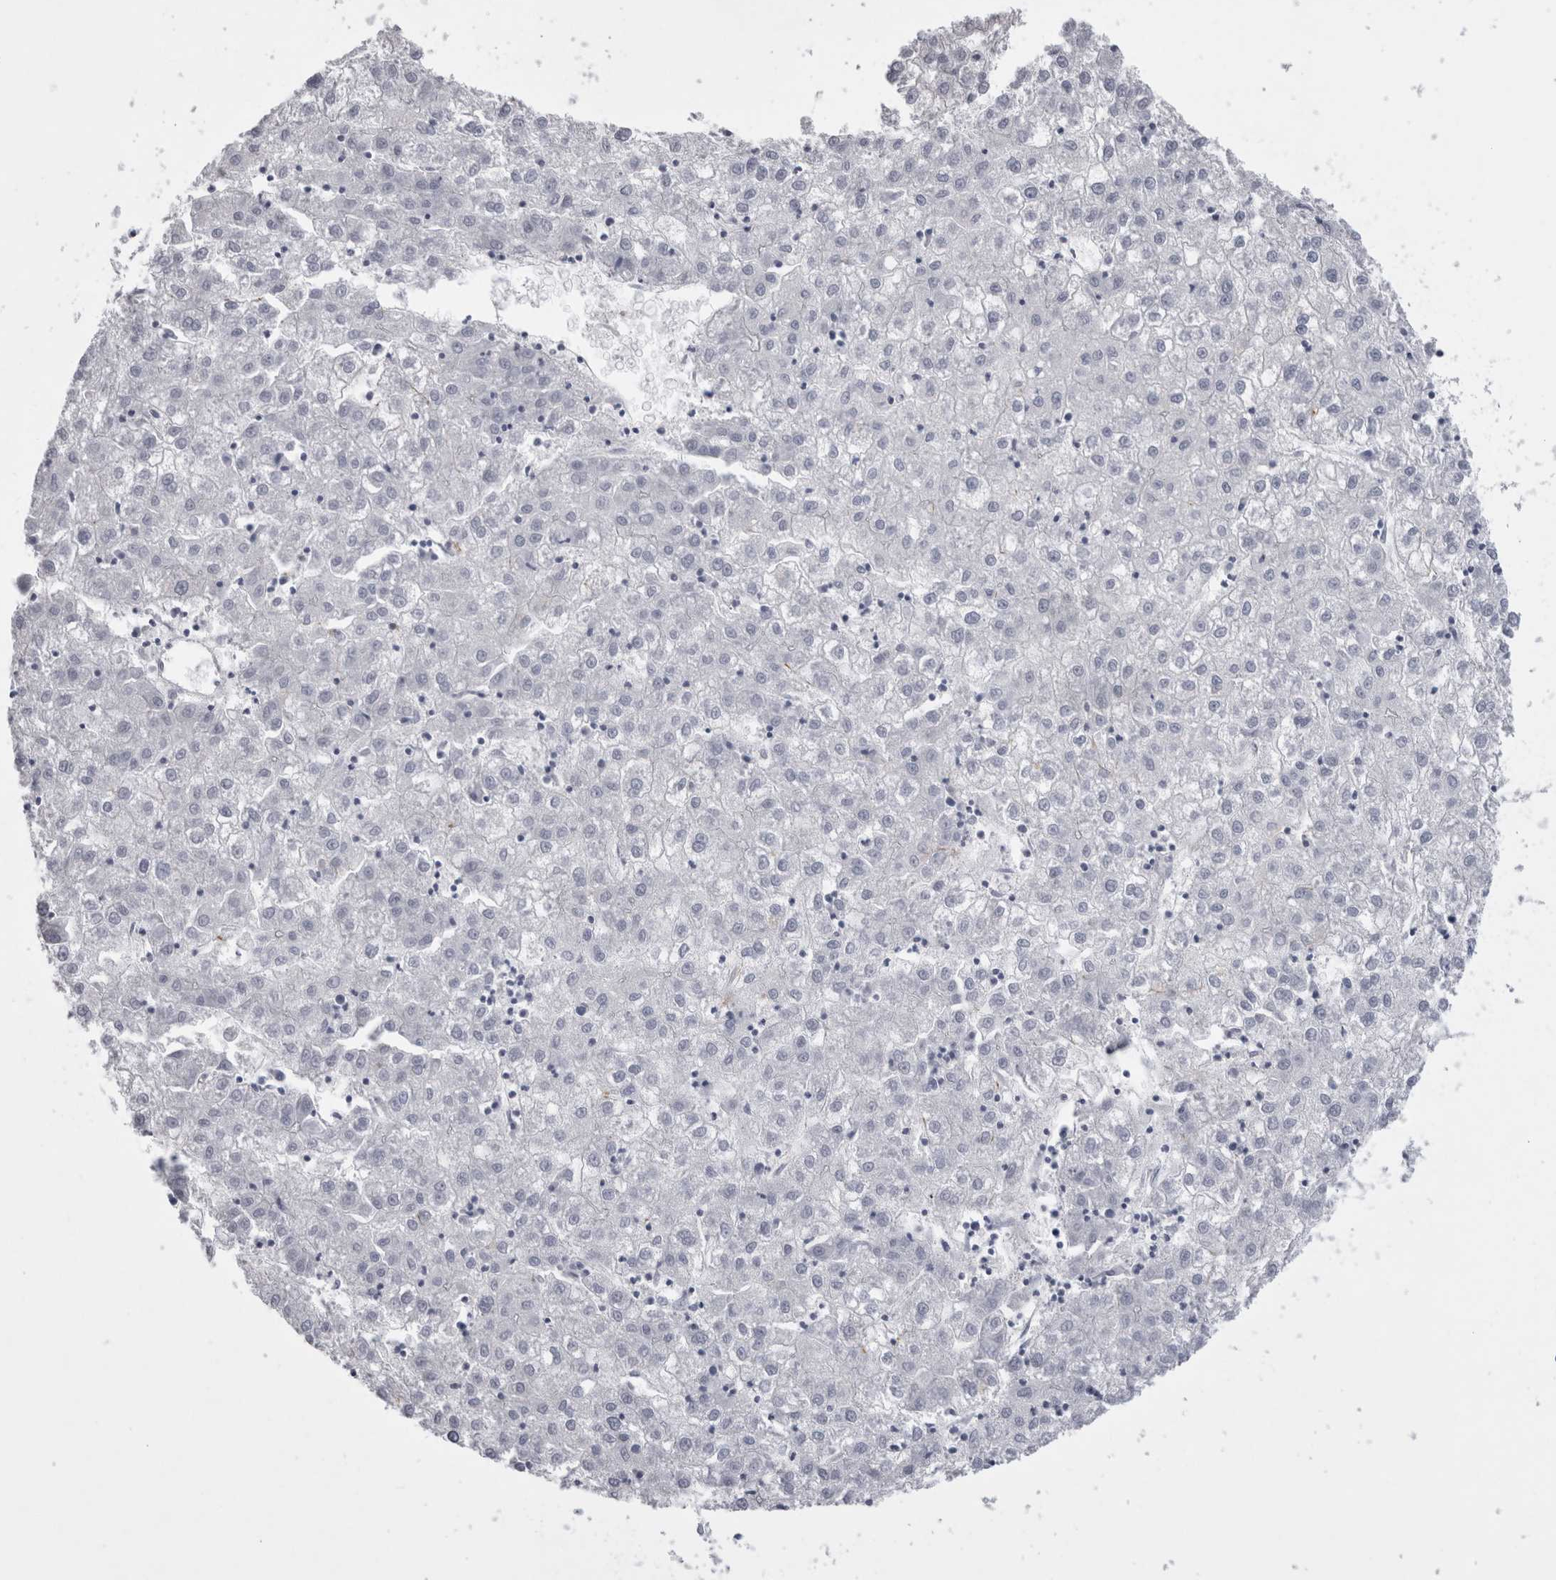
{"staining": {"intensity": "negative", "quantity": "none", "location": "none"}, "tissue": "liver cancer", "cell_type": "Tumor cells", "image_type": "cancer", "snomed": [{"axis": "morphology", "description": "Carcinoma, Hepatocellular, NOS"}, {"axis": "topography", "description": "Liver"}], "caption": "Tumor cells are negative for brown protein staining in liver cancer.", "gene": "ATXN3", "patient": {"sex": "male", "age": 72}}